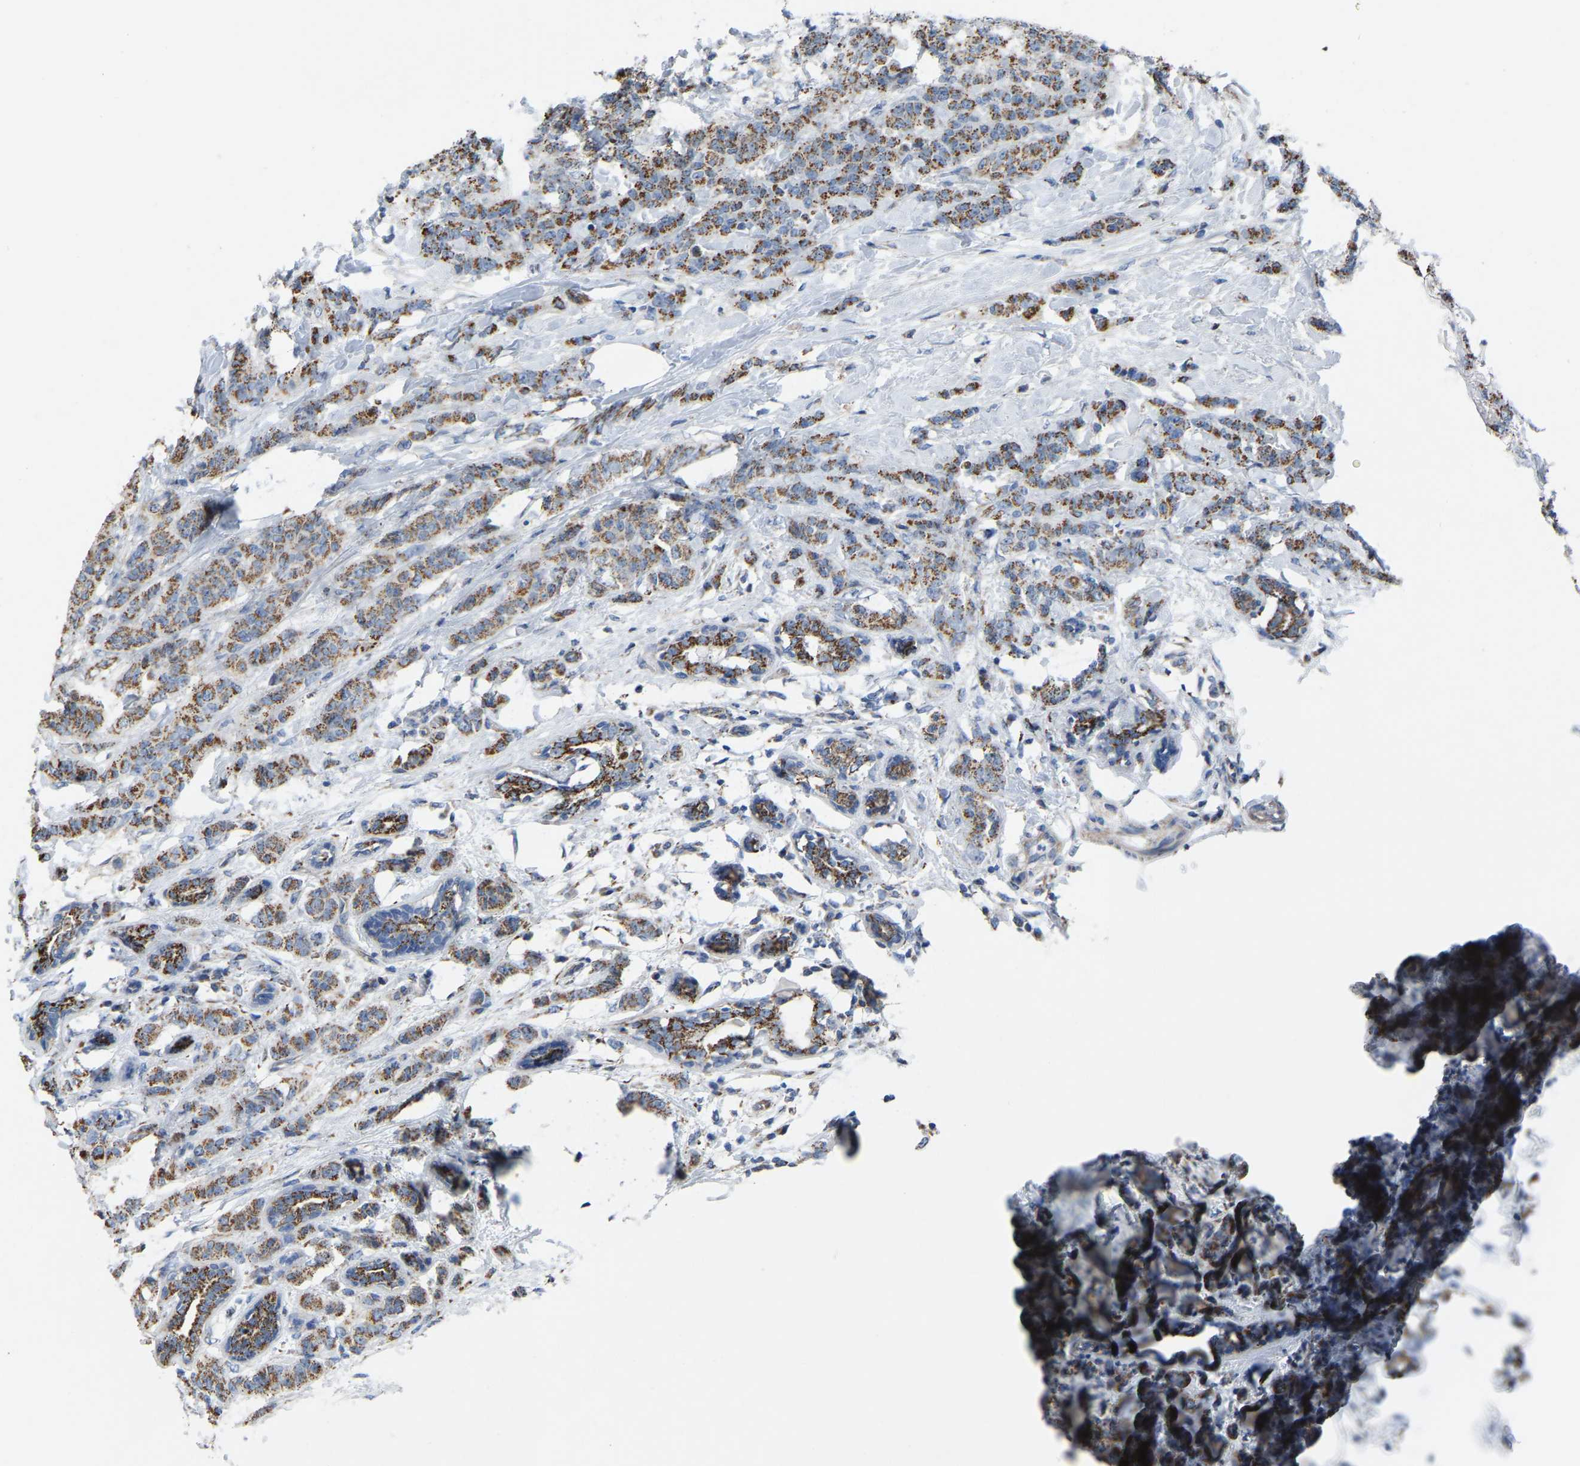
{"staining": {"intensity": "moderate", "quantity": ">75%", "location": "cytoplasmic/membranous"}, "tissue": "breast cancer", "cell_type": "Tumor cells", "image_type": "cancer", "snomed": [{"axis": "morphology", "description": "Normal tissue, NOS"}, {"axis": "morphology", "description": "Duct carcinoma"}, {"axis": "topography", "description": "Breast"}], "caption": "Breast cancer (invasive ductal carcinoma) stained with IHC displays moderate cytoplasmic/membranous staining in about >75% of tumor cells. The protein of interest is stained brown, and the nuclei are stained in blue (DAB IHC with brightfield microscopy, high magnification).", "gene": "BCL10", "patient": {"sex": "female", "age": 40}}